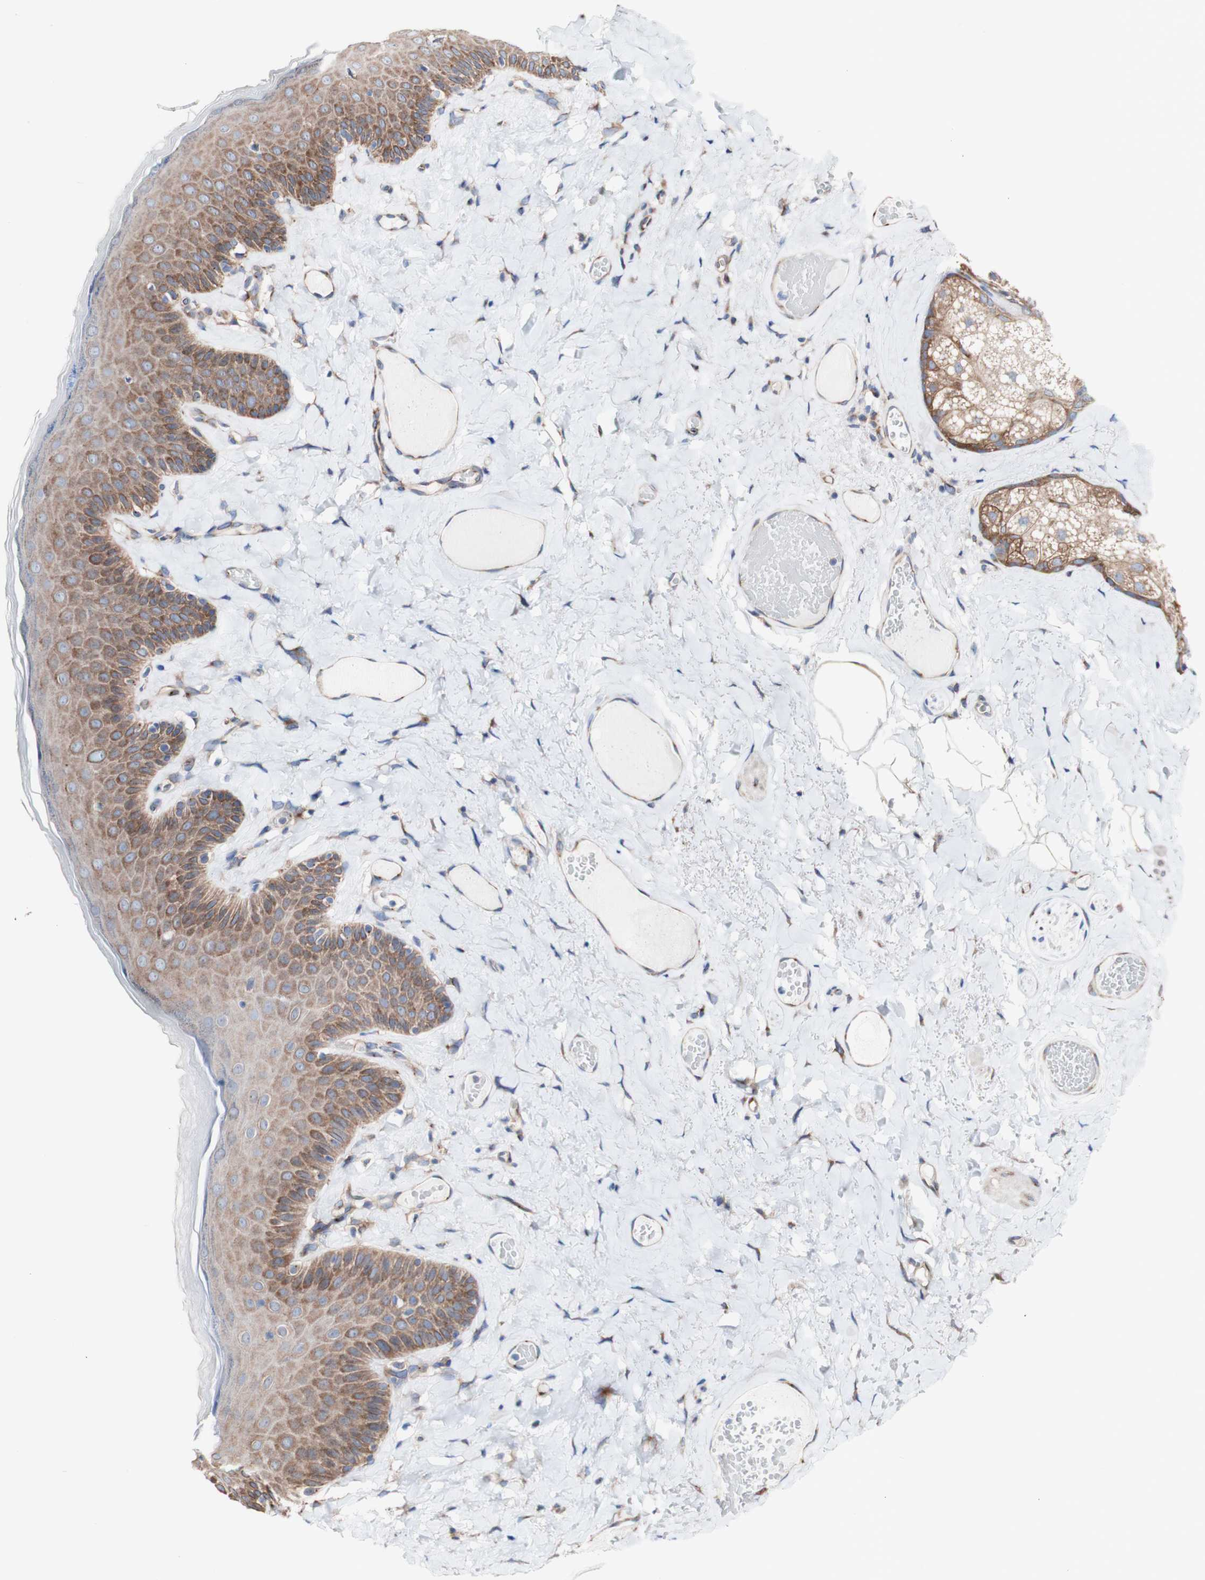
{"staining": {"intensity": "moderate", "quantity": ">75%", "location": "cytoplasmic/membranous"}, "tissue": "skin", "cell_type": "Epidermal cells", "image_type": "normal", "snomed": [{"axis": "morphology", "description": "Normal tissue, NOS"}, {"axis": "topography", "description": "Anal"}], "caption": "Skin stained with immunohistochemistry (IHC) demonstrates moderate cytoplasmic/membranous expression in approximately >75% of epidermal cells. The protein of interest is shown in brown color, while the nuclei are stained blue.", "gene": "LRIG3", "patient": {"sex": "male", "age": 69}}